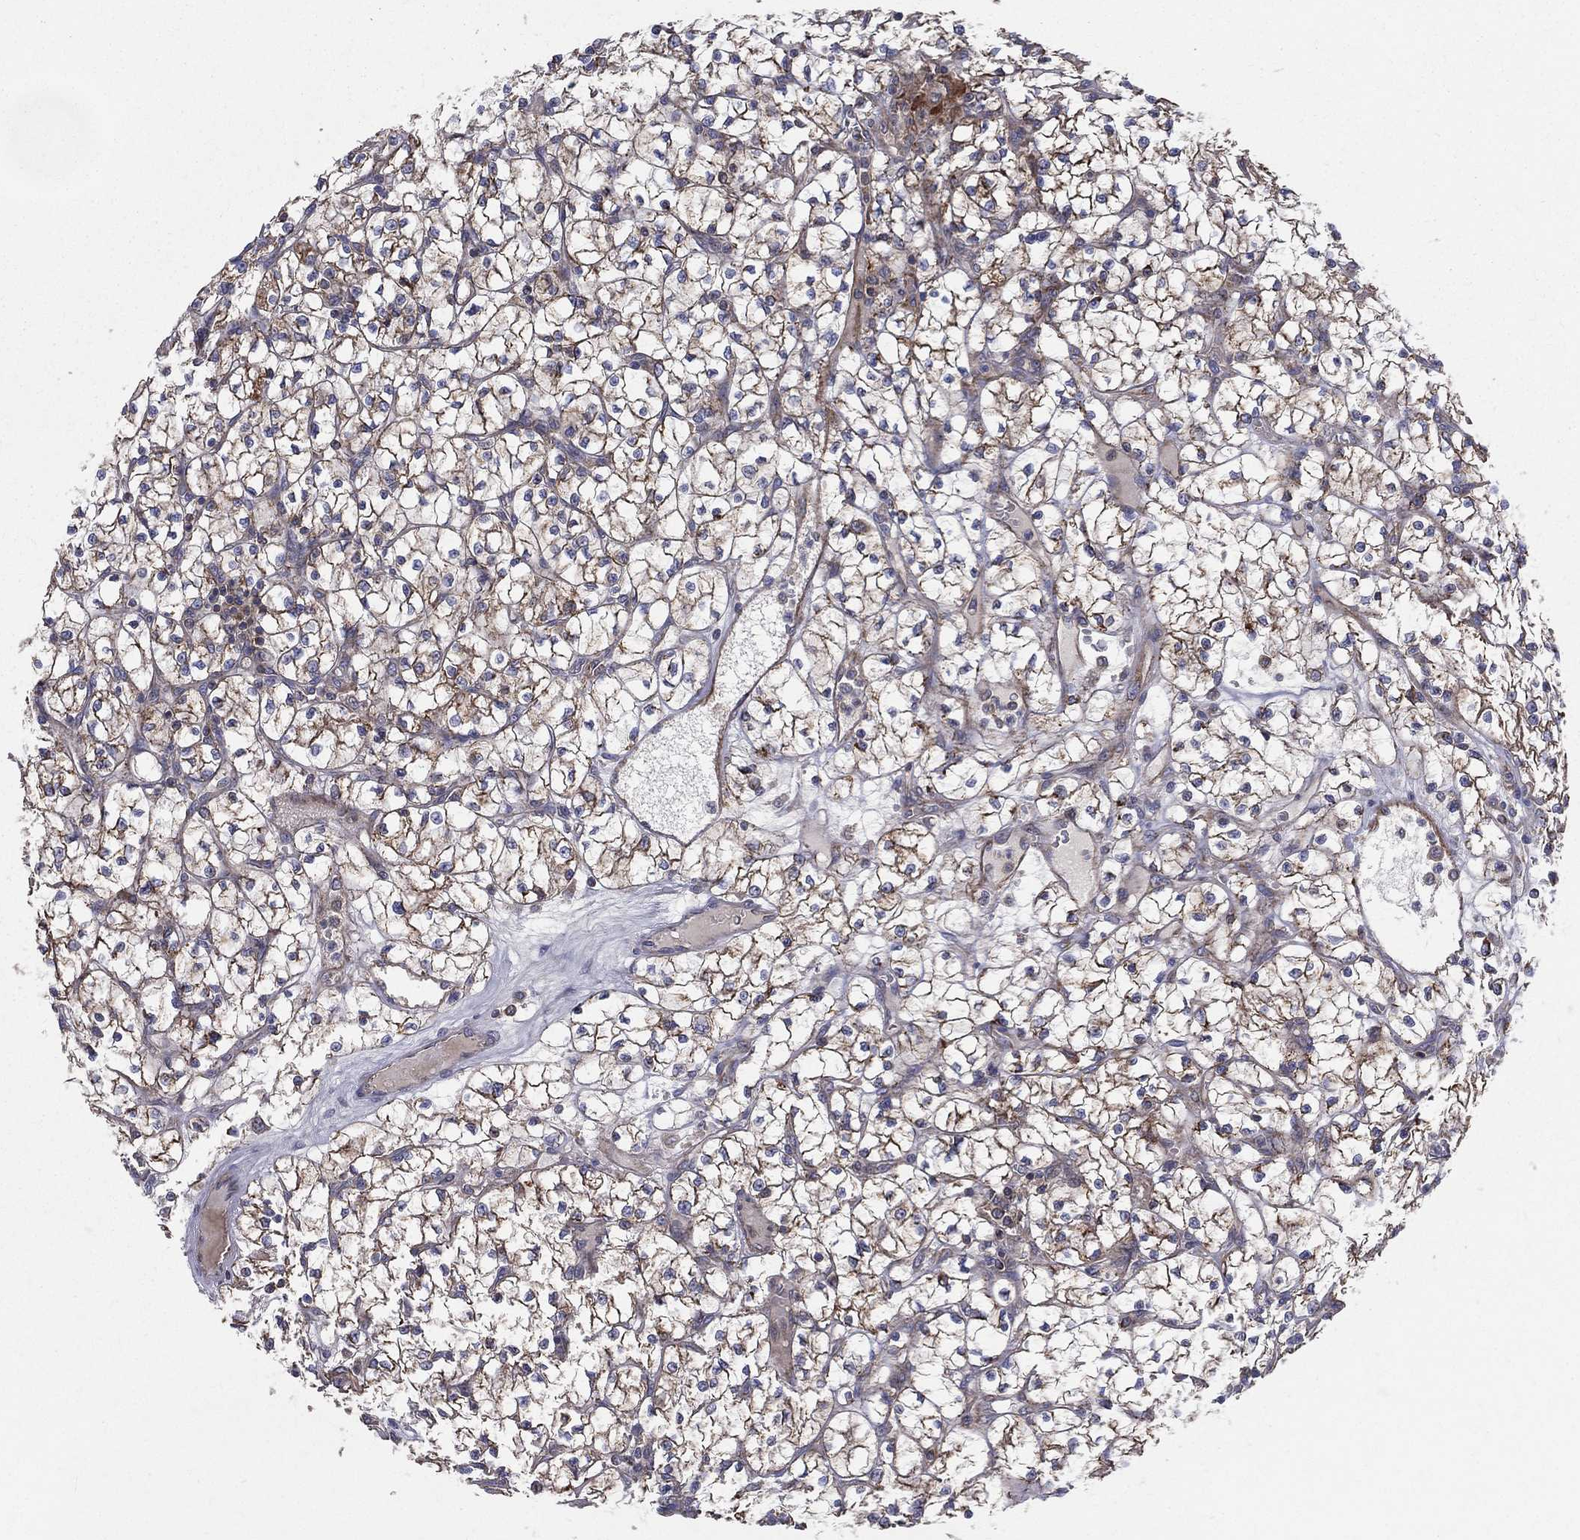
{"staining": {"intensity": "moderate", "quantity": ">75%", "location": "cytoplasmic/membranous"}, "tissue": "renal cancer", "cell_type": "Tumor cells", "image_type": "cancer", "snomed": [{"axis": "morphology", "description": "Adenocarcinoma, NOS"}, {"axis": "topography", "description": "Kidney"}], "caption": "The image exhibits staining of renal adenocarcinoma, revealing moderate cytoplasmic/membranous protein expression (brown color) within tumor cells.", "gene": "MIX23", "patient": {"sex": "female", "age": 64}}